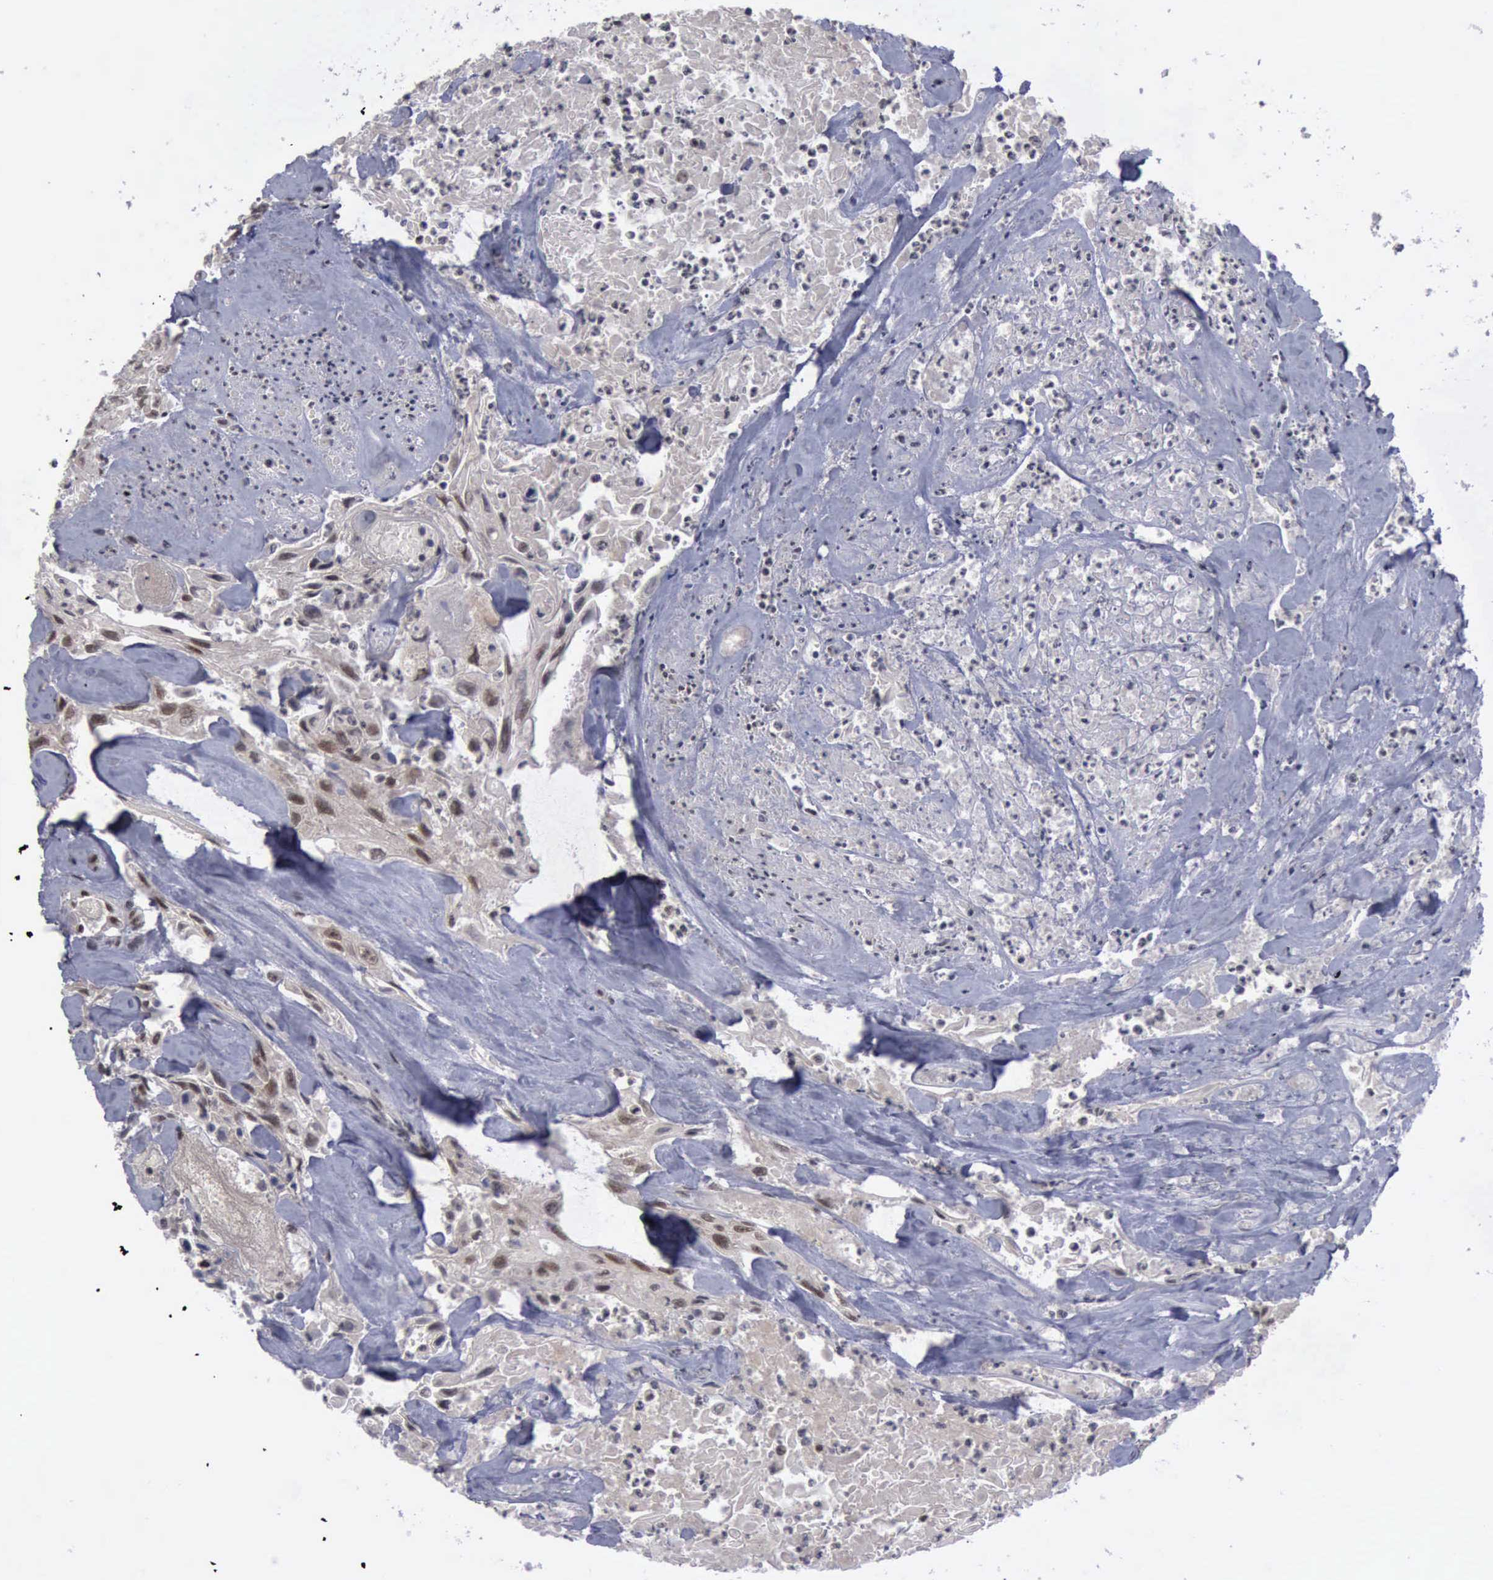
{"staining": {"intensity": "moderate", "quantity": ">75%", "location": "cytoplasmic/membranous,nuclear"}, "tissue": "urothelial cancer", "cell_type": "Tumor cells", "image_type": "cancer", "snomed": [{"axis": "morphology", "description": "Urothelial carcinoma, High grade"}, {"axis": "topography", "description": "Urinary bladder"}], "caption": "Immunohistochemistry (IHC) (DAB) staining of human urothelial cancer exhibits moderate cytoplasmic/membranous and nuclear protein expression in approximately >75% of tumor cells.", "gene": "ATM", "patient": {"sex": "female", "age": 84}}